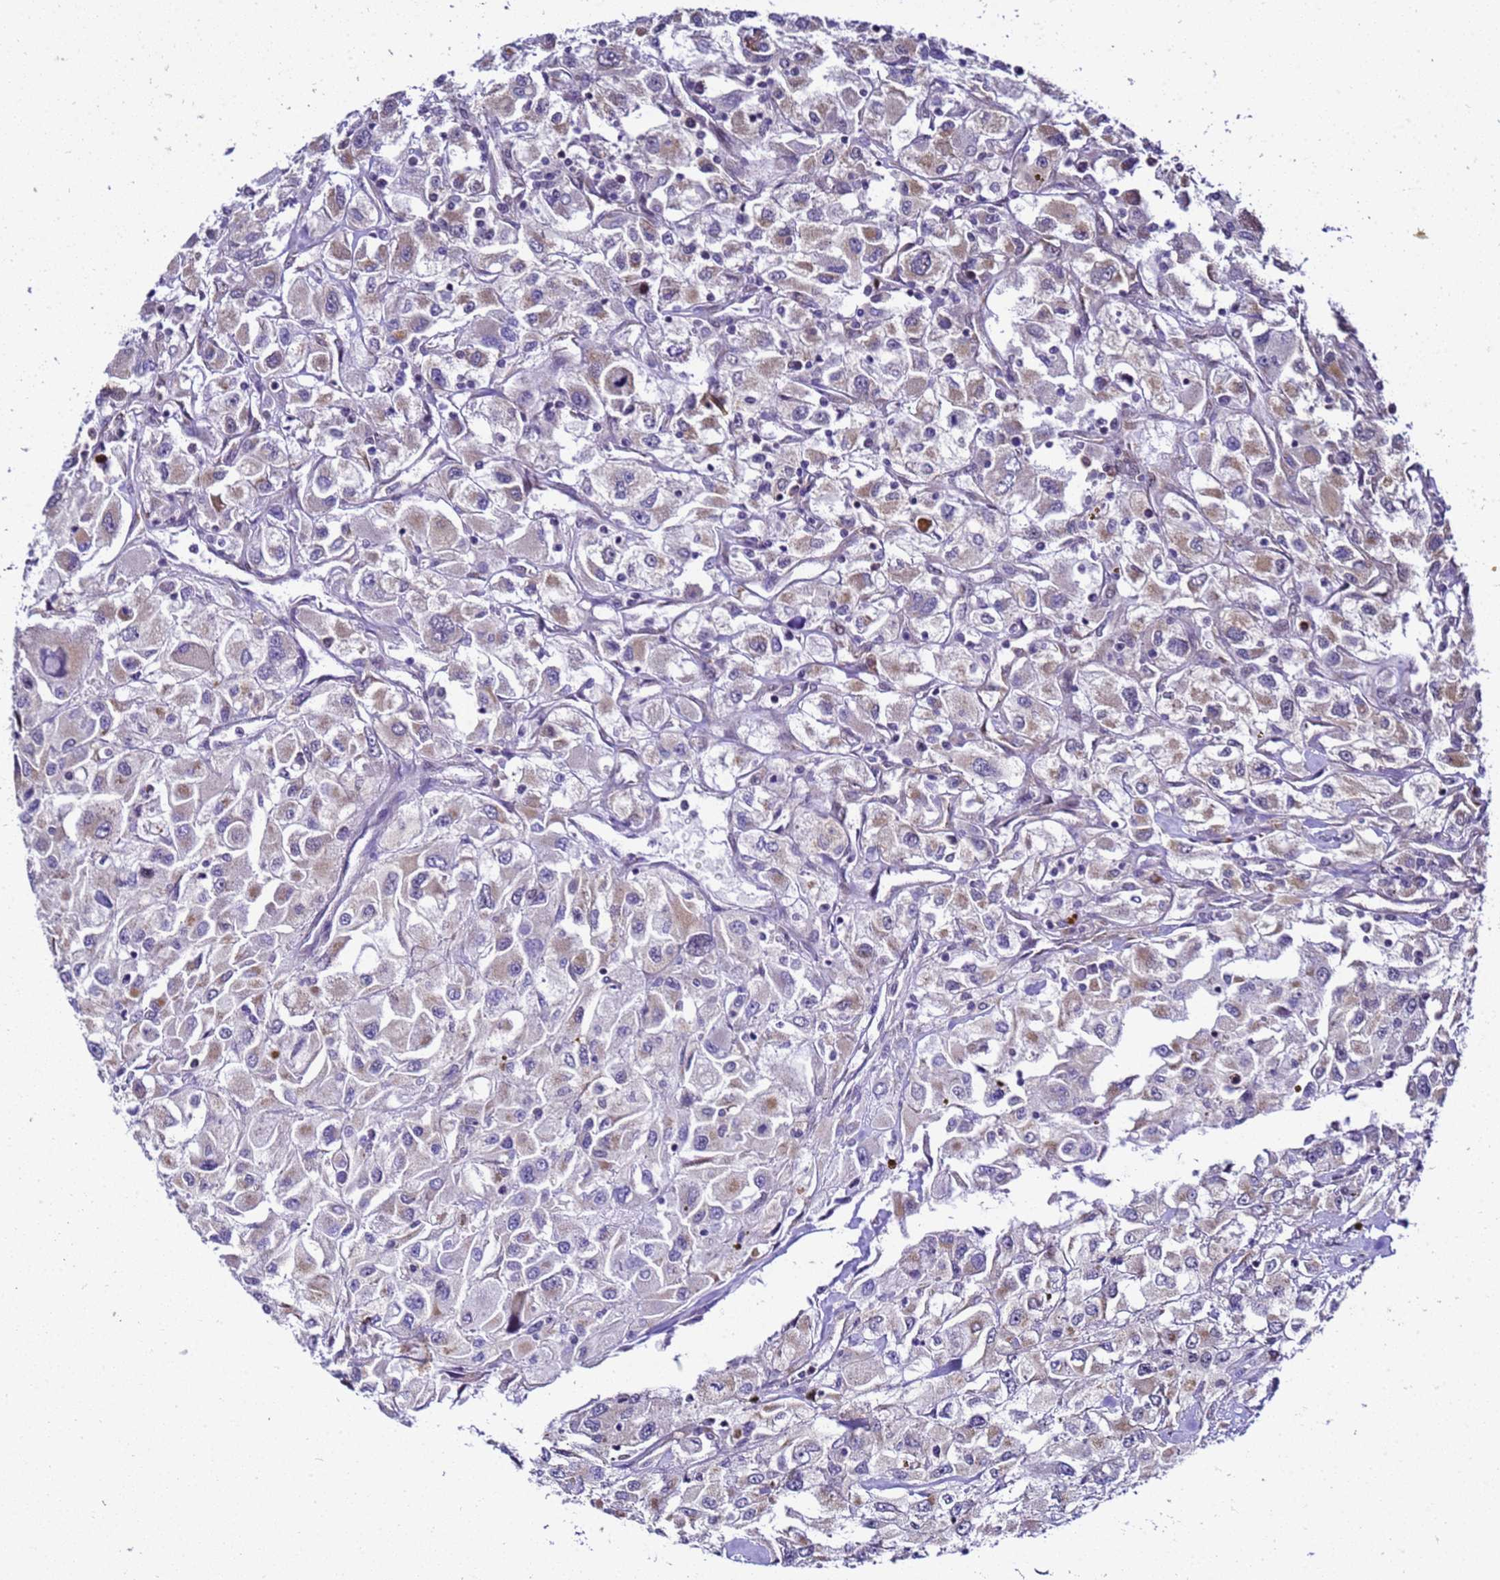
{"staining": {"intensity": "weak", "quantity": "<25%", "location": "cytoplasmic/membranous"}, "tissue": "renal cancer", "cell_type": "Tumor cells", "image_type": "cancer", "snomed": [{"axis": "morphology", "description": "Adenocarcinoma, NOS"}, {"axis": "topography", "description": "Kidney"}], "caption": "The histopathology image reveals no significant staining in tumor cells of renal adenocarcinoma. (Immunohistochemistry (ihc), brightfield microscopy, high magnification).", "gene": "SMN1", "patient": {"sex": "female", "age": 52}}